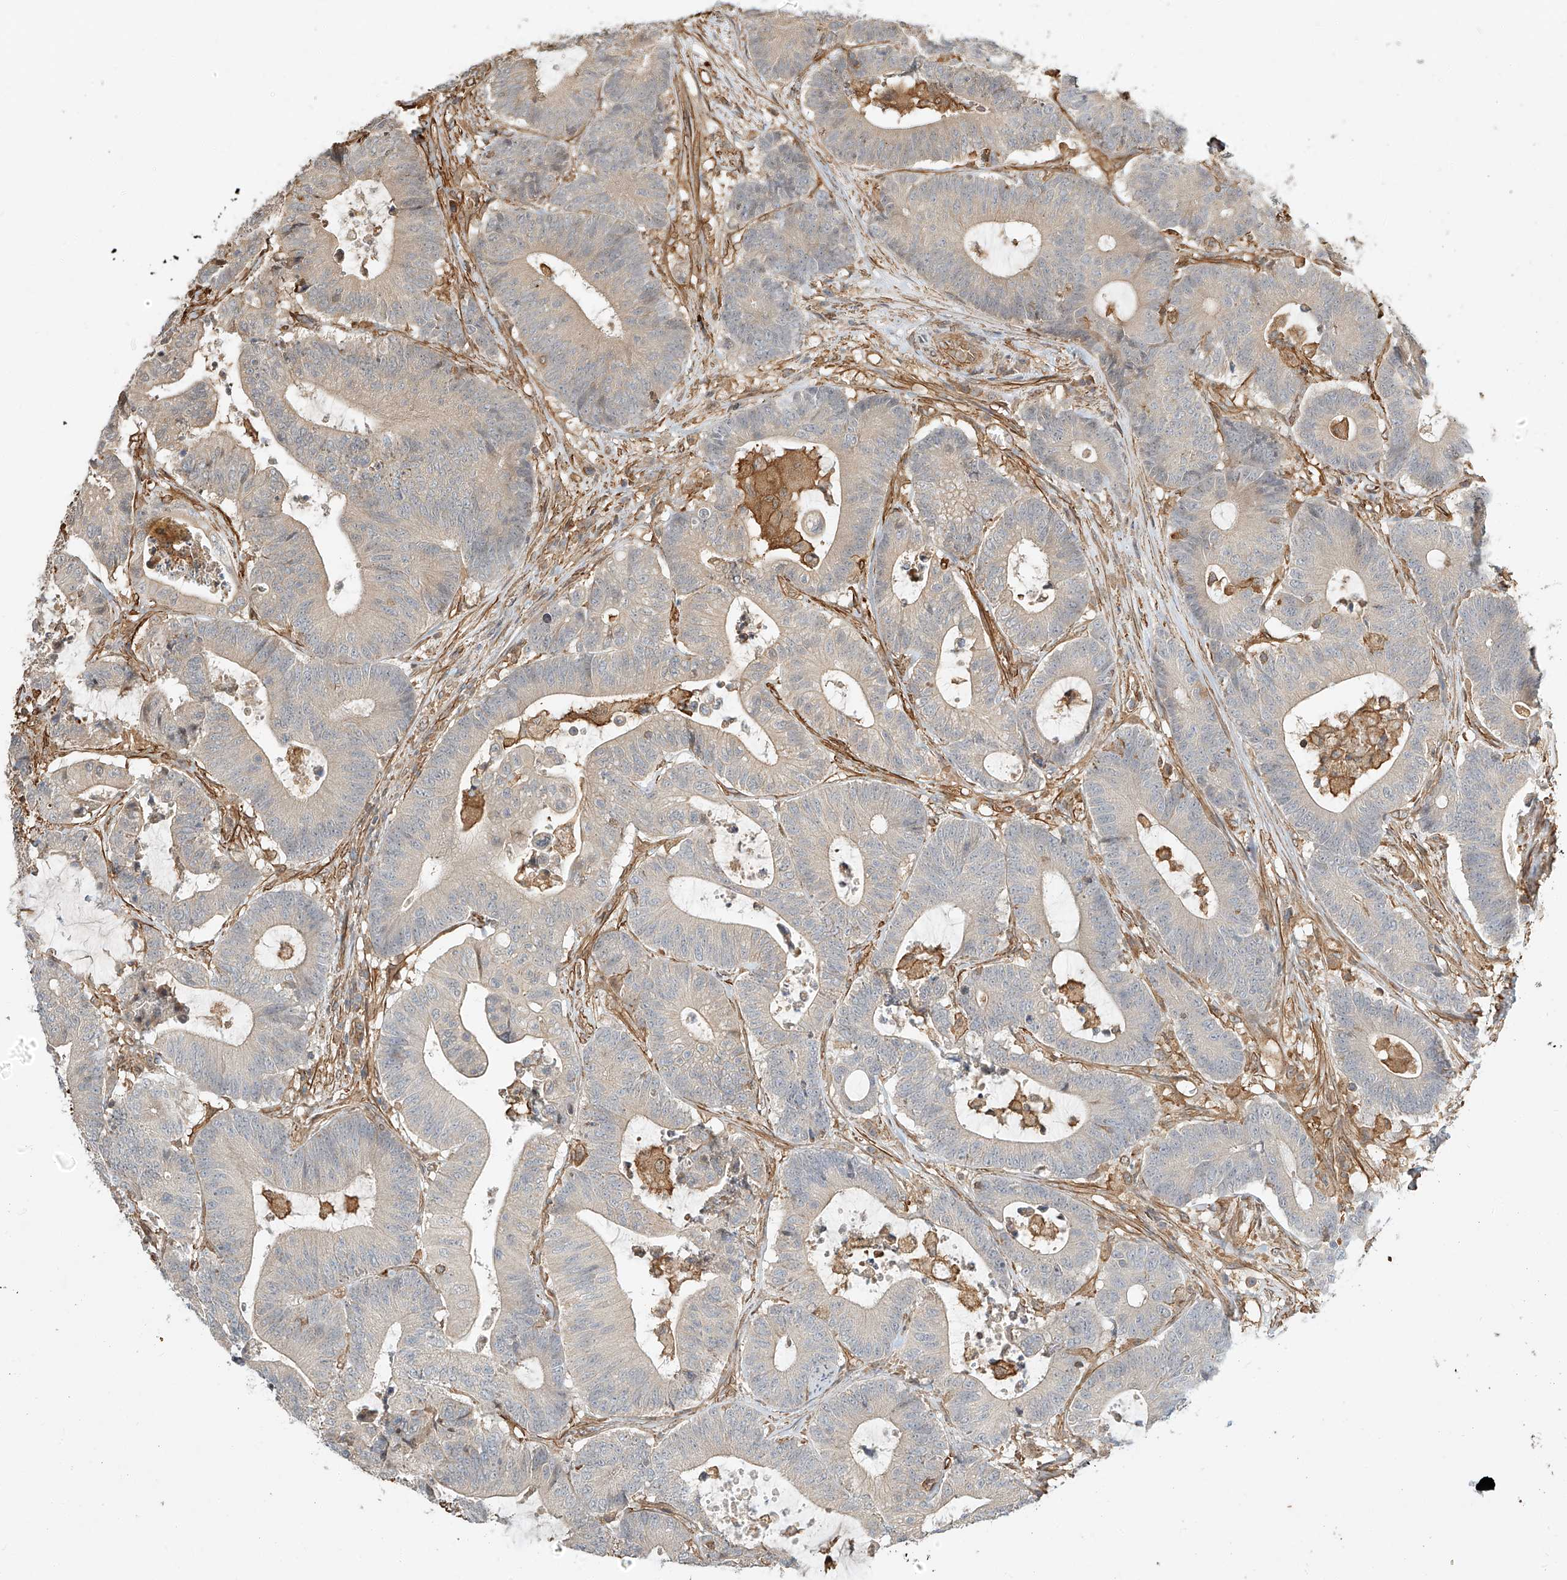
{"staining": {"intensity": "negative", "quantity": "none", "location": "none"}, "tissue": "colorectal cancer", "cell_type": "Tumor cells", "image_type": "cancer", "snomed": [{"axis": "morphology", "description": "Adenocarcinoma, NOS"}, {"axis": "topography", "description": "Colon"}], "caption": "Immunohistochemistry (IHC) of colorectal cancer (adenocarcinoma) shows no expression in tumor cells.", "gene": "CSMD3", "patient": {"sex": "female", "age": 84}}